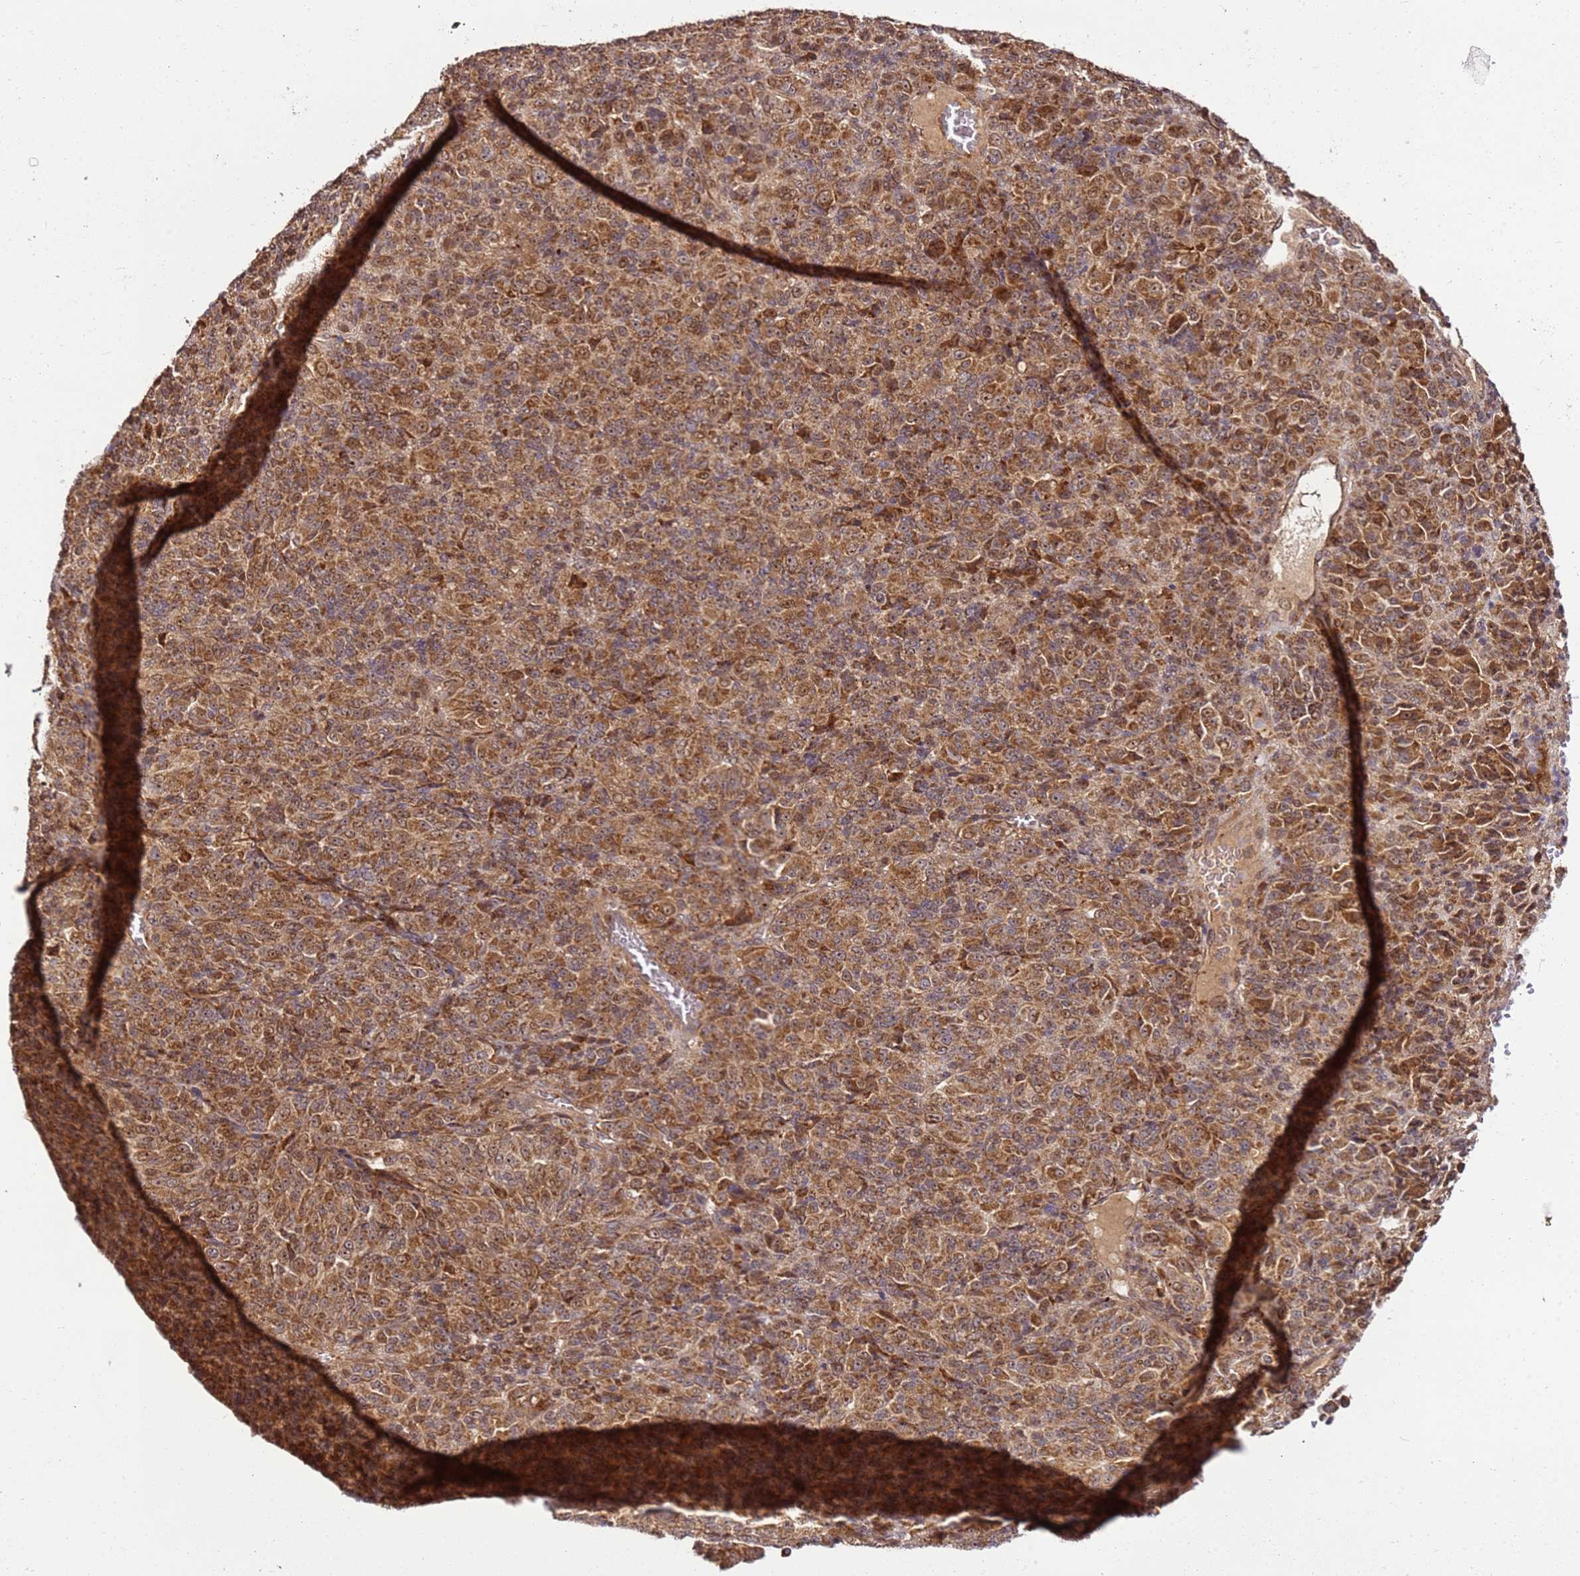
{"staining": {"intensity": "moderate", "quantity": ">75%", "location": "cytoplasmic/membranous,nuclear"}, "tissue": "melanoma", "cell_type": "Tumor cells", "image_type": "cancer", "snomed": [{"axis": "morphology", "description": "Malignant melanoma, Metastatic site"}, {"axis": "topography", "description": "Brain"}], "caption": "Immunohistochemistry photomicrograph of neoplastic tissue: human melanoma stained using IHC reveals medium levels of moderate protein expression localized specifically in the cytoplasmic/membranous and nuclear of tumor cells, appearing as a cytoplasmic/membranous and nuclear brown color.", "gene": "RASA3", "patient": {"sex": "female", "age": 56}}